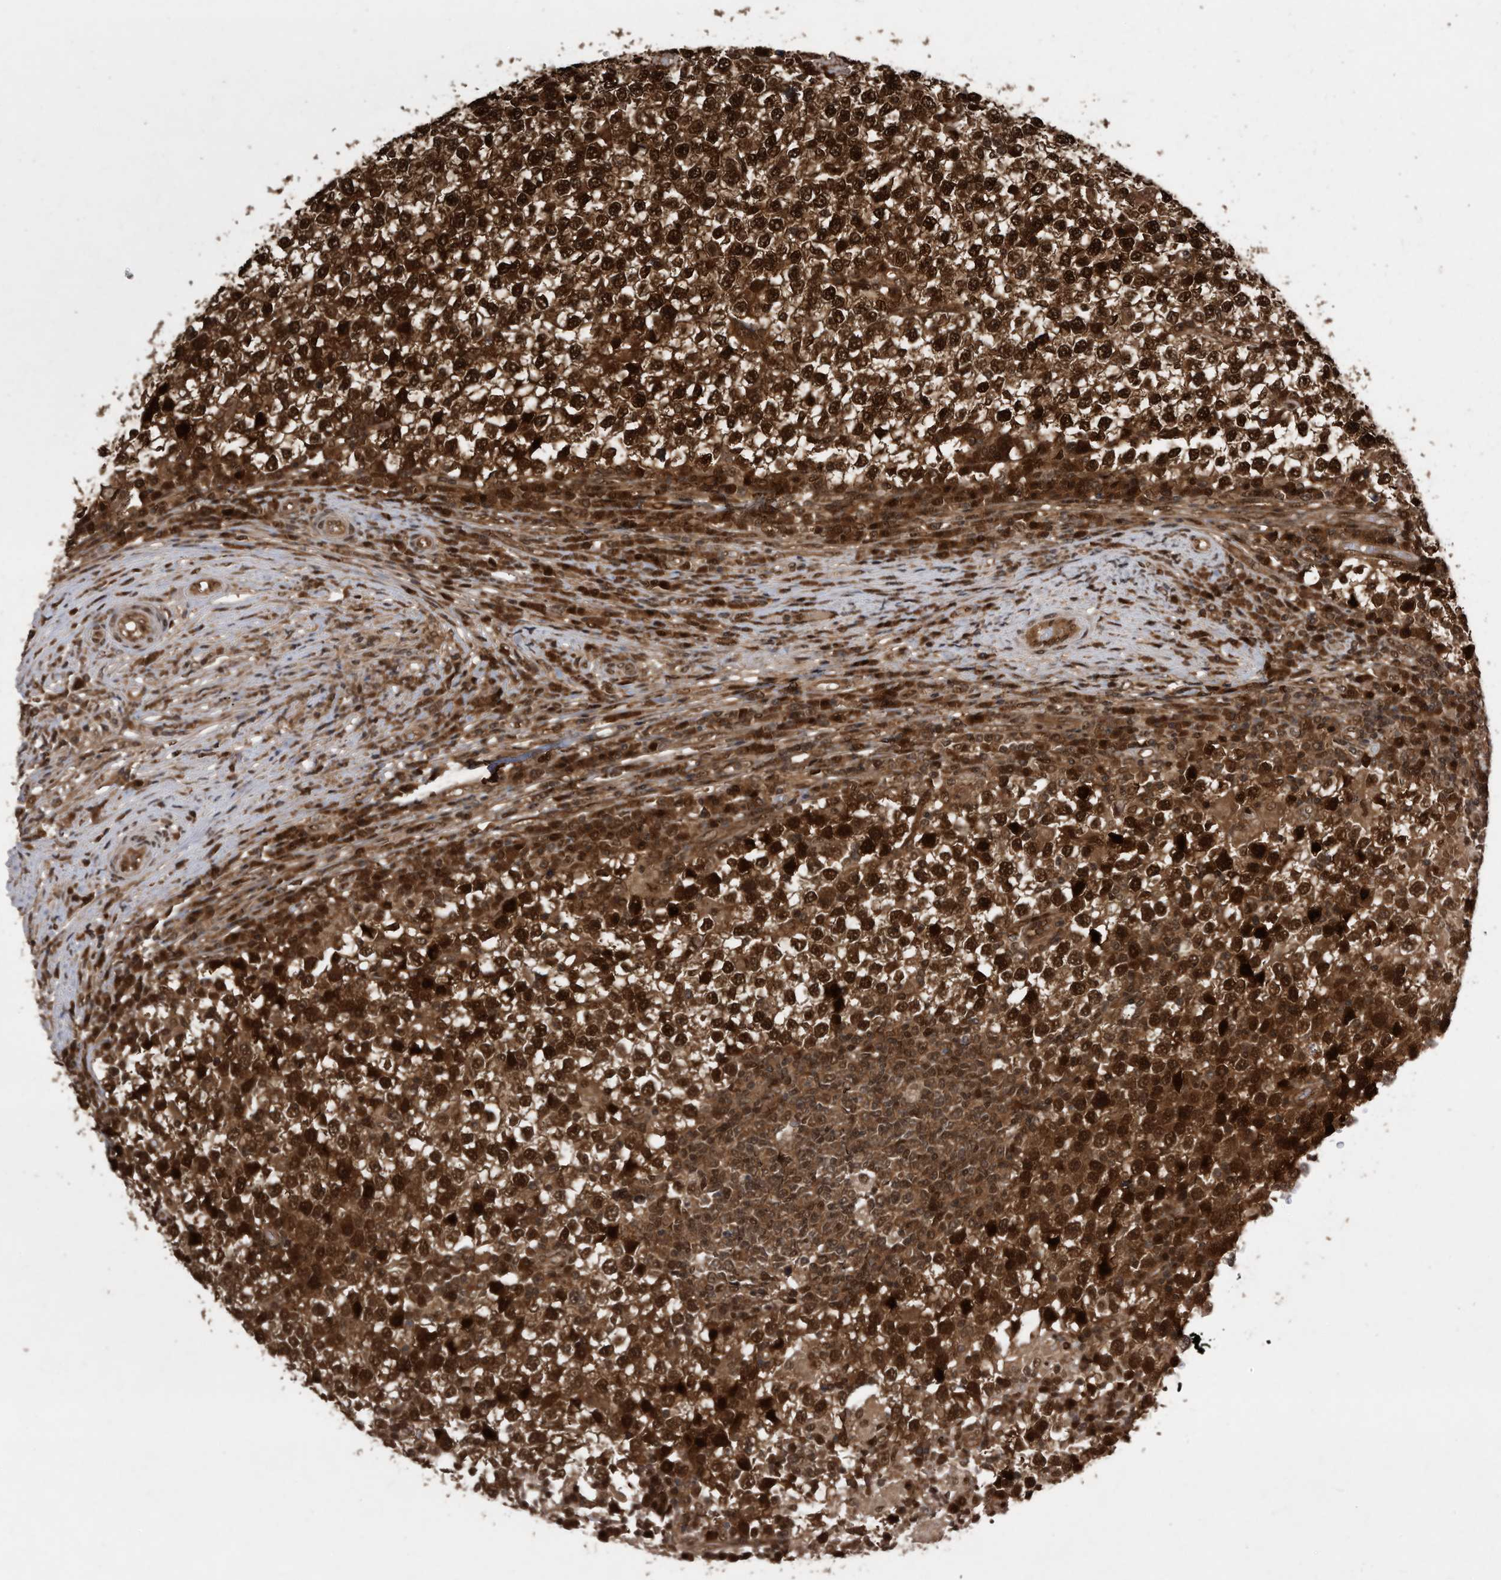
{"staining": {"intensity": "strong", "quantity": ">75%", "location": "cytoplasmic/membranous,nuclear"}, "tissue": "testis cancer", "cell_type": "Tumor cells", "image_type": "cancer", "snomed": [{"axis": "morphology", "description": "Seminoma, NOS"}, {"axis": "topography", "description": "Testis"}], "caption": "Immunohistochemistry staining of testis cancer, which demonstrates high levels of strong cytoplasmic/membranous and nuclear staining in about >75% of tumor cells indicating strong cytoplasmic/membranous and nuclear protein staining. The staining was performed using DAB (3,3'-diaminobenzidine) (brown) for protein detection and nuclei were counterstained in hematoxylin (blue).", "gene": "RAD23B", "patient": {"sex": "male", "age": 65}}